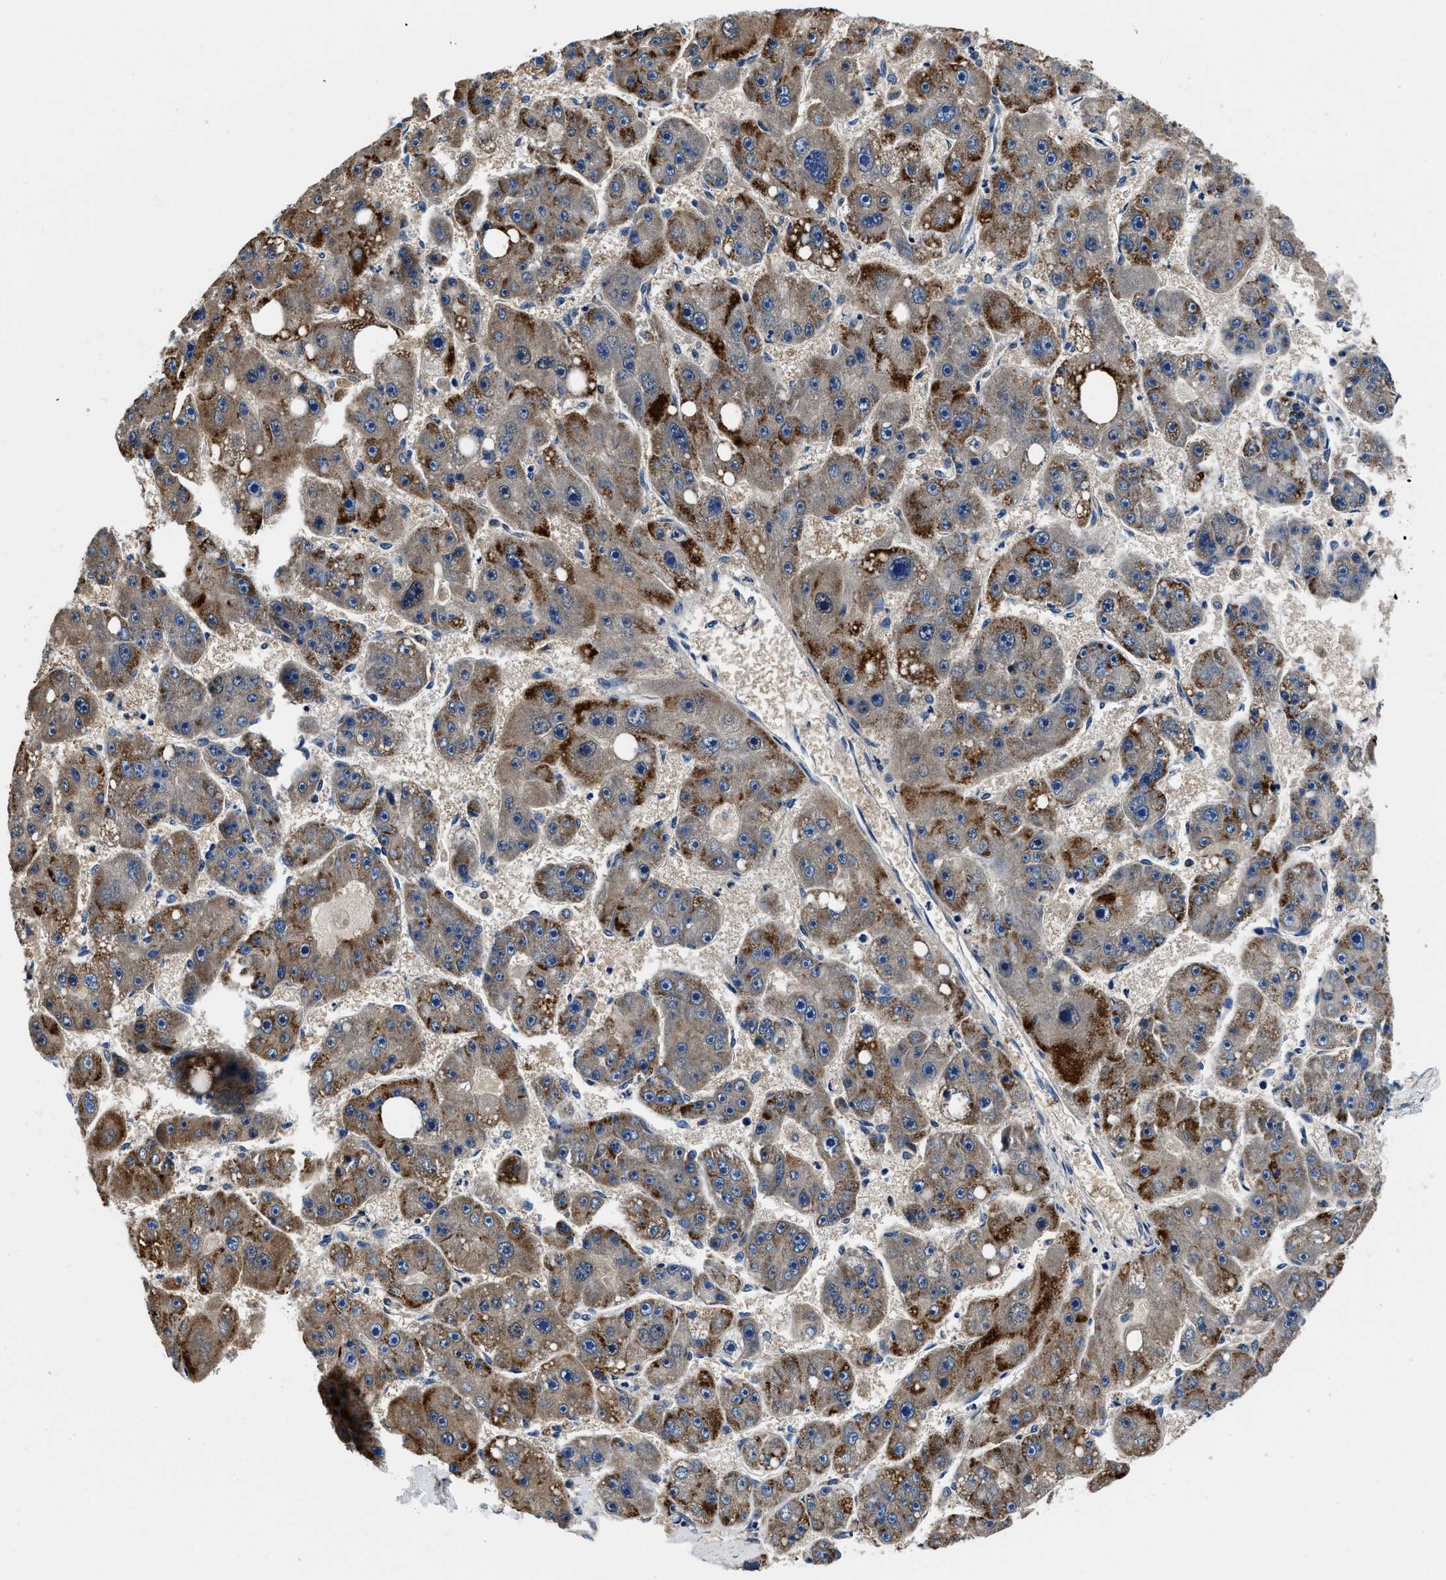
{"staining": {"intensity": "strong", "quantity": "25%-75%", "location": "cytoplasmic/membranous"}, "tissue": "liver cancer", "cell_type": "Tumor cells", "image_type": "cancer", "snomed": [{"axis": "morphology", "description": "Carcinoma, Hepatocellular, NOS"}, {"axis": "topography", "description": "Liver"}], "caption": "Tumor cells exhibit strong cytoplasmic/membranous staining in approximately 25%-75% of cells in liver cancer. (Stains: DAB (3,3'-diaminobenzidine) in brown, nuclei in blue, Microscopy: brightfield microscopy at high magnification).", "gene": "NEU1", "patient": {"sex": "female", "age": 61}}